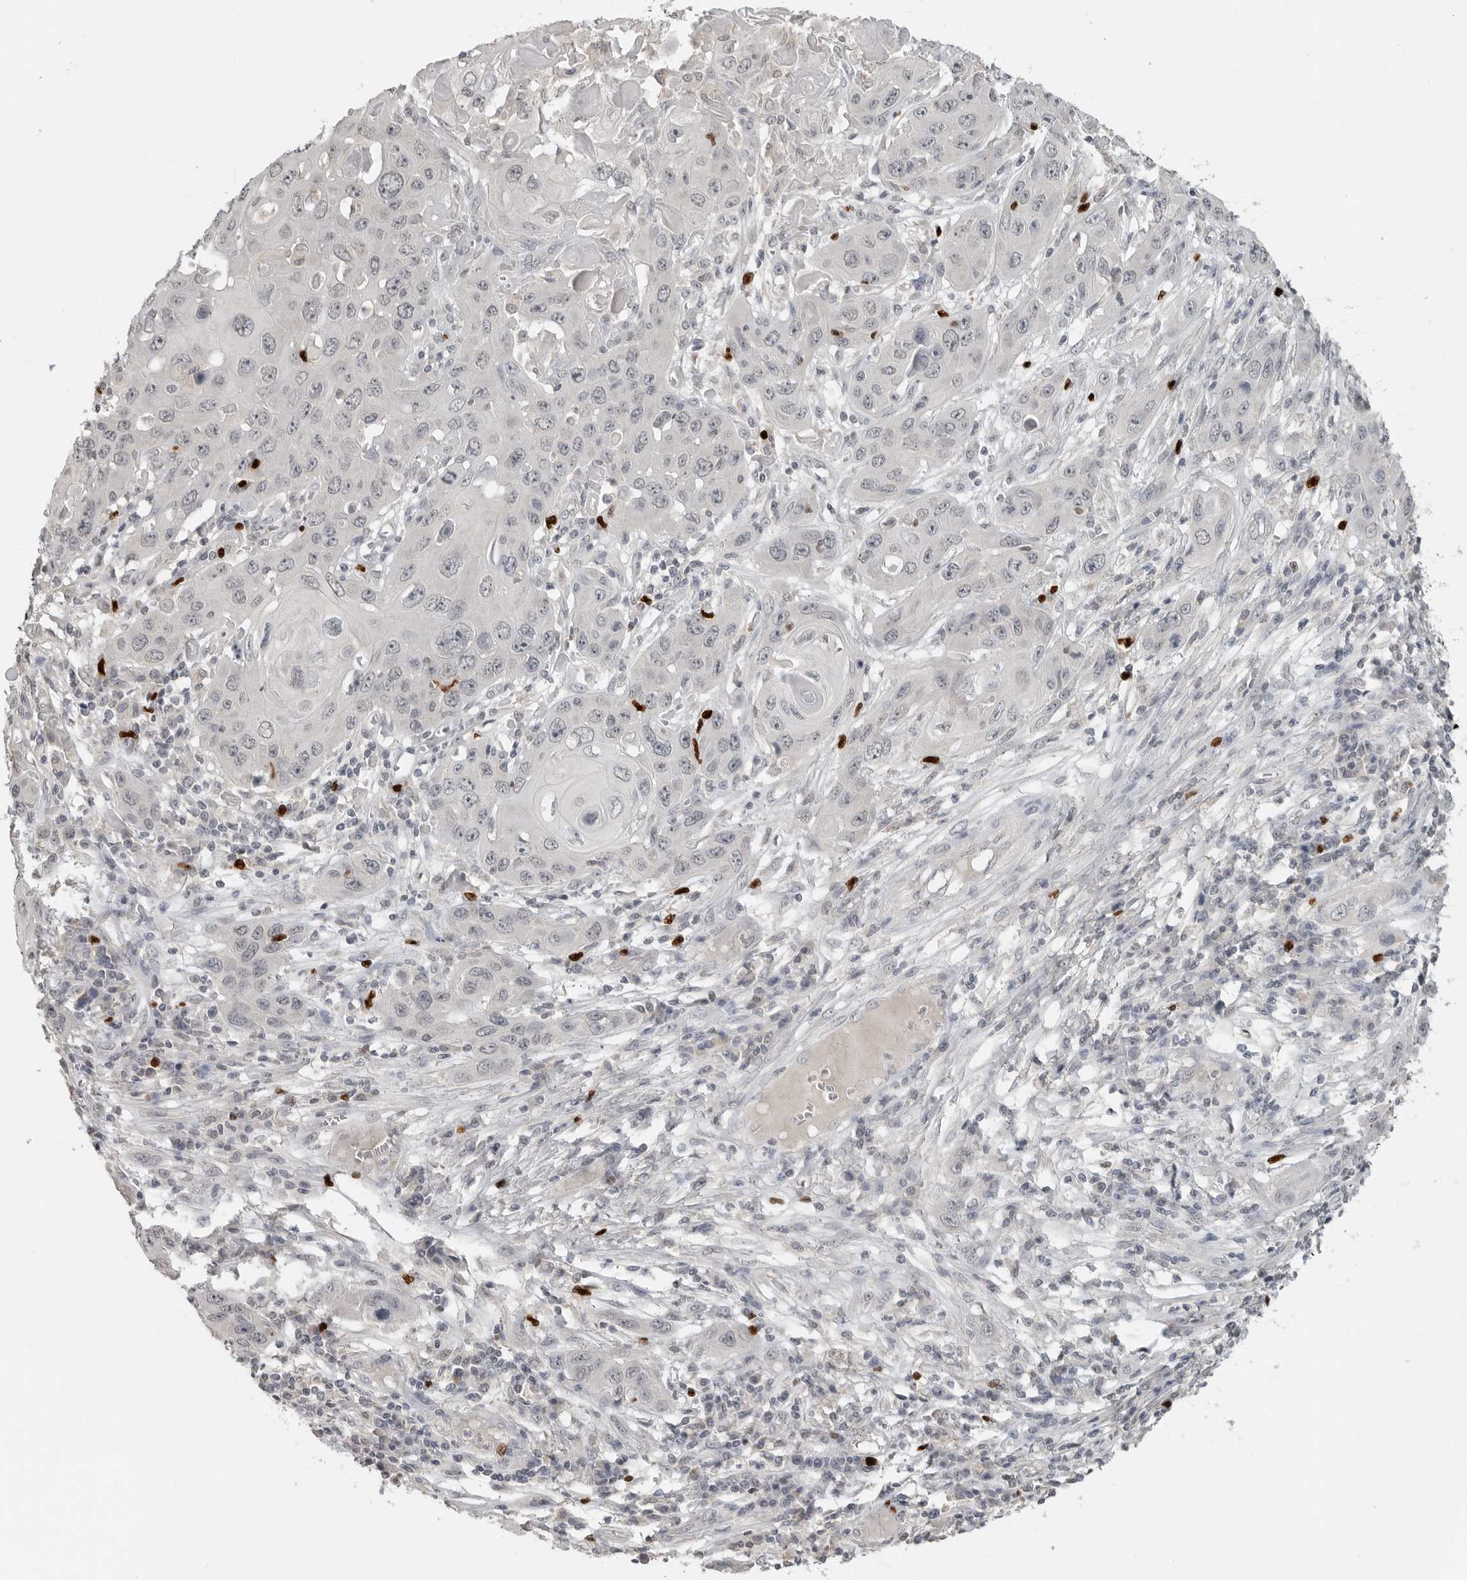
{"staining": {"intensity": "negative", "quantity": "none", "location": "none"}, "tissue": "skin cancer", "cell_type": "Tumor cells", "image_type": "cancer", "snomed": [{"axis": "morphology", "description": "Squamous cell carcinoma, NOS"}, {"axis": "topography", "description": "Skin"}], "caption": "Skin cancer was stained to show a protein in brown. There is no significant positivity in tumor cells.", "gene": "FOXP3", "patient": {"sex": "male", "age": 55}}